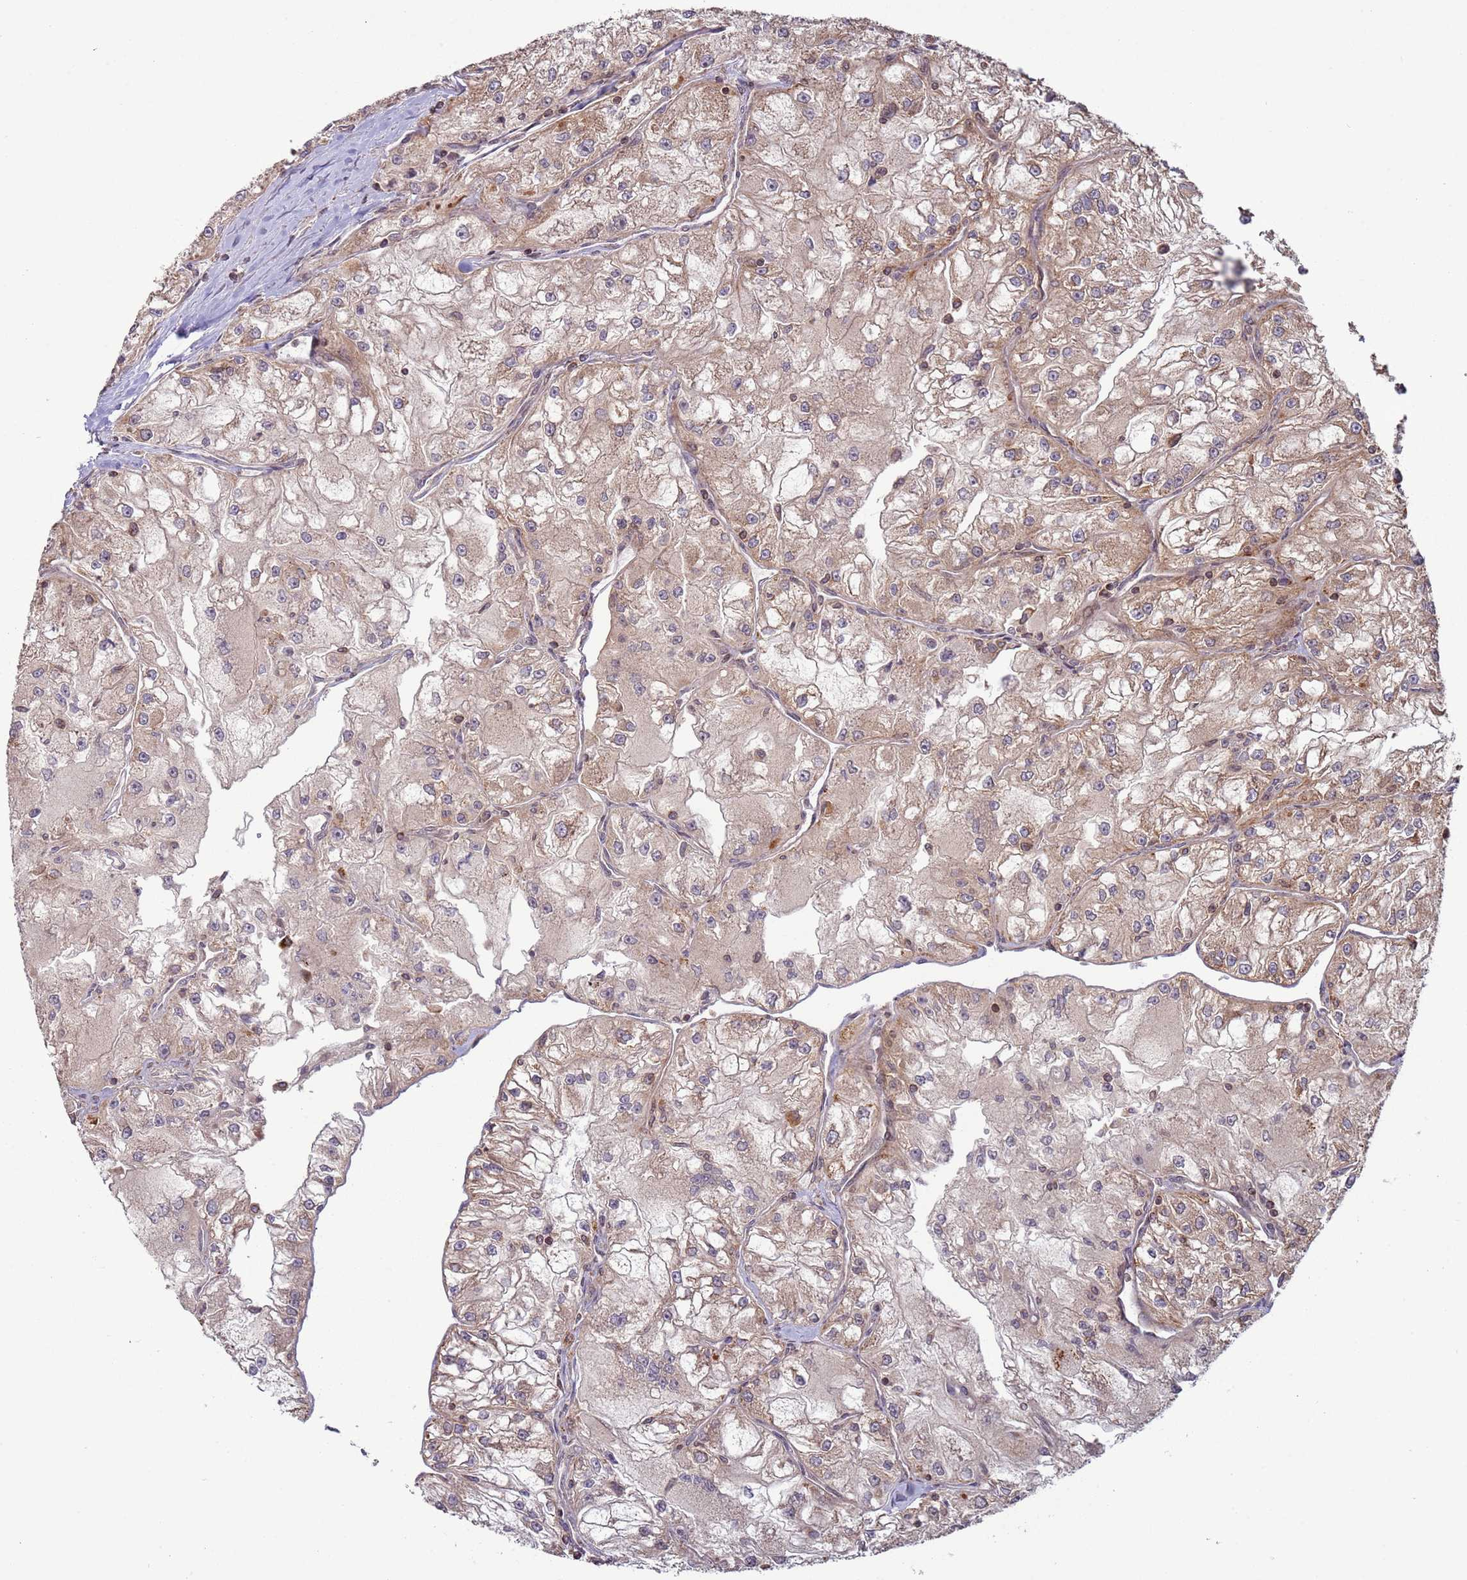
{"staining": {"intensity": "weak", "quantity": "25%-75%", "location": "cytoplasmic/membranous,nuclear"}, "tissue": "renal cancer", "cell_type": "Tumor cells", "image_type": "cancer", "snomed": [{"axis": "morphology", "description": "Adenocarcinoma, NOS"}, {"axis": "topography", "description": "Kidney"}], "caption": "Protein analysis of renal cancer (adenocarcinoma) tissue demonstrates weak cytoplasmic/membranous and nuclear positivity in approximately 25%-75% of tumor cells.", "gene": "RCOR2", "patient": {"sex": "female", "age": 72}}